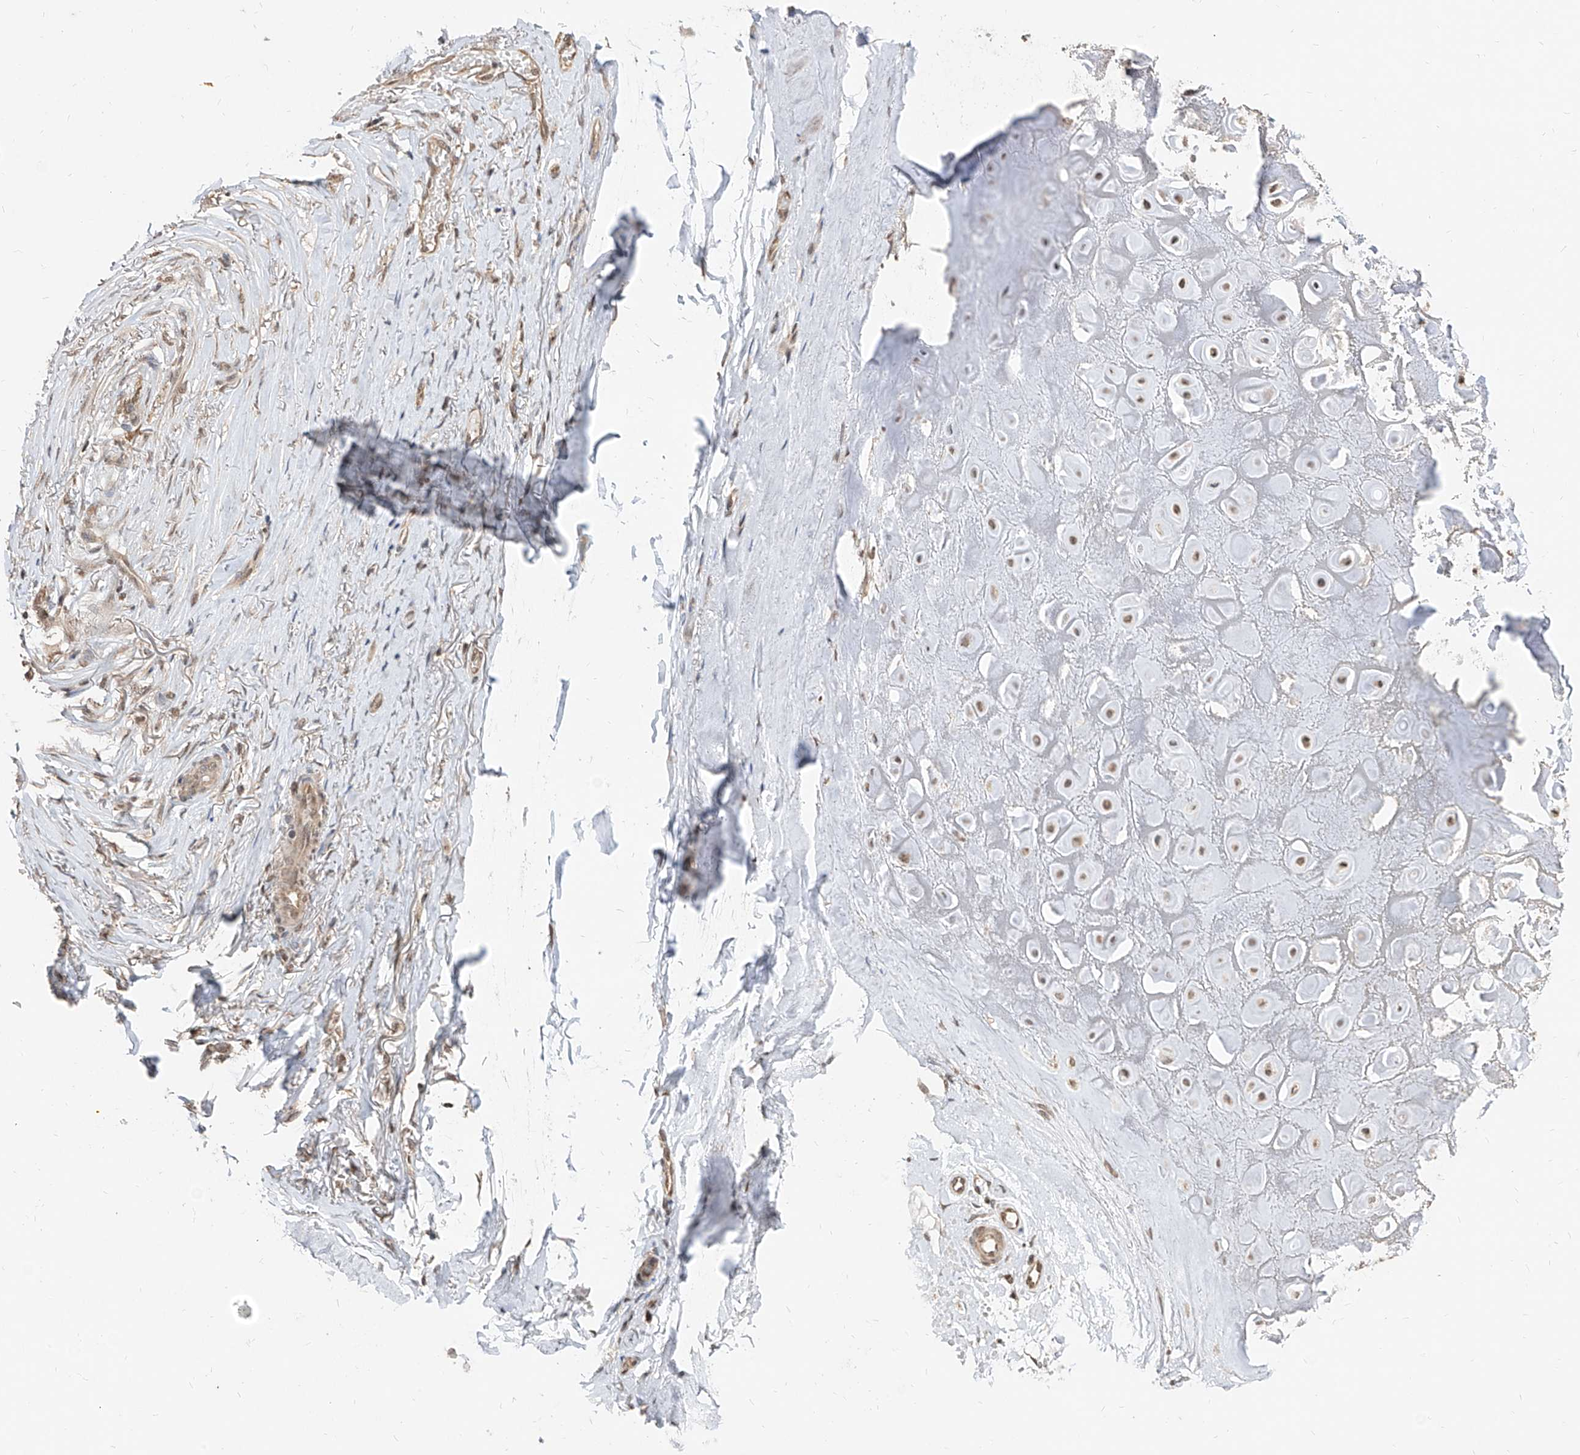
{"staining": {"intensity": "negative", "quantity": "none", "location": "none"}, "tissue": "adipose tissue", "cell_type": "Adipocytes", "image_type": "normal", "snomed": [{"axis": "morphology", "description": "Normal tissue, NOS"}, {"axis": "morphology", "description": "Basal cell carcinoma"}, {"axis": "topography", "description": "Skin"}], "caption": "Normal adipose tissue was stained to show a protein in brown. There is no significant staining in adipocytes. (Stains: DAB (3,3'-diaminobenzidine) immunohistochemistry with hematoxylin counter stain, Microscopy: brightfield microscopy at high magnification).", "gene": "C8orf82", "patient": {"sex": "female", "age": 89}}